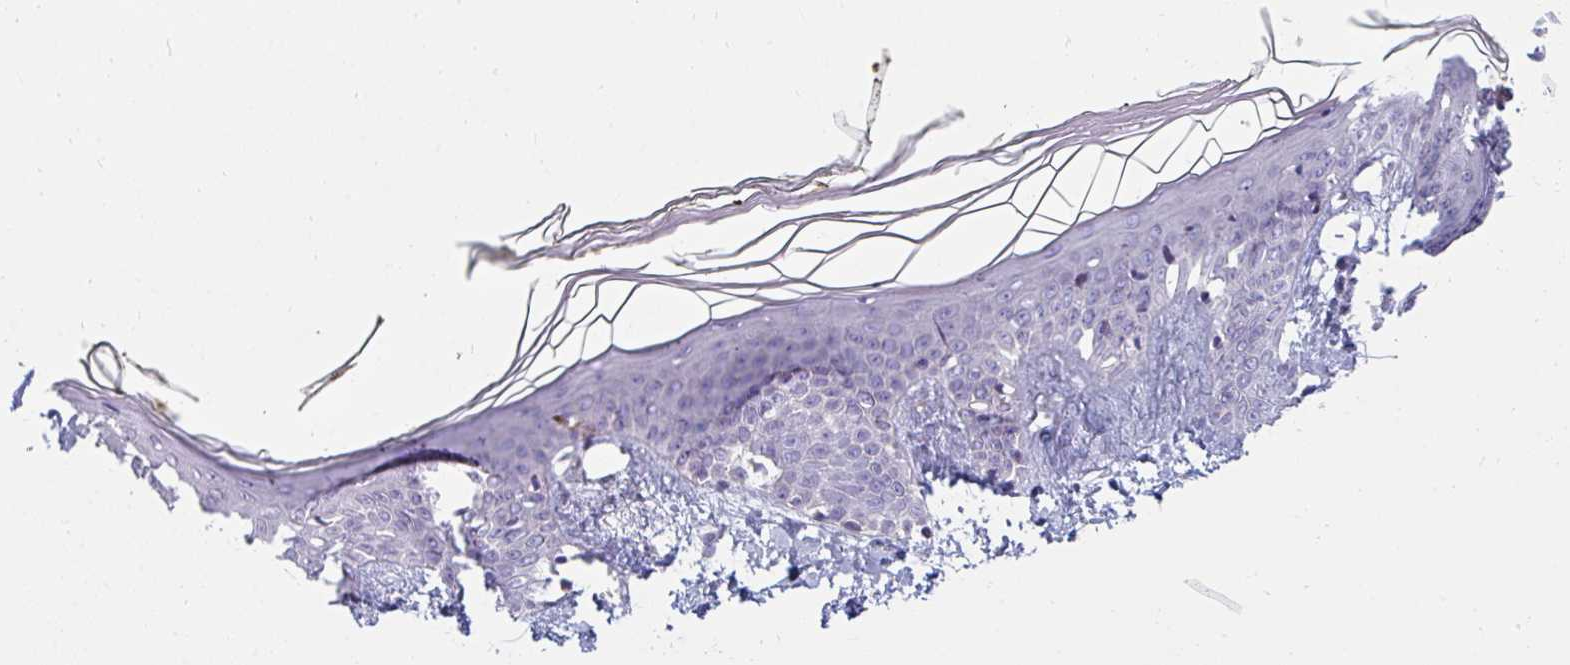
{"staining": {"intensity": "negative", "quantity": "none", "location": "none"}, "tissue": "skin", "cell_type": "Fibroblasts", "image_type": "normal", "snomed": [{"axis": "morphology", "description": "Normal tissue, NOS"}, {"axis": "topography", "description": "Skin"}], "caption": "DAB immunohistochemical staining of unremarkable skin displays no significant staining in fibroblasts.", "gene": "EIF1AD", "patient": {"sex": "female", "age": 34}}